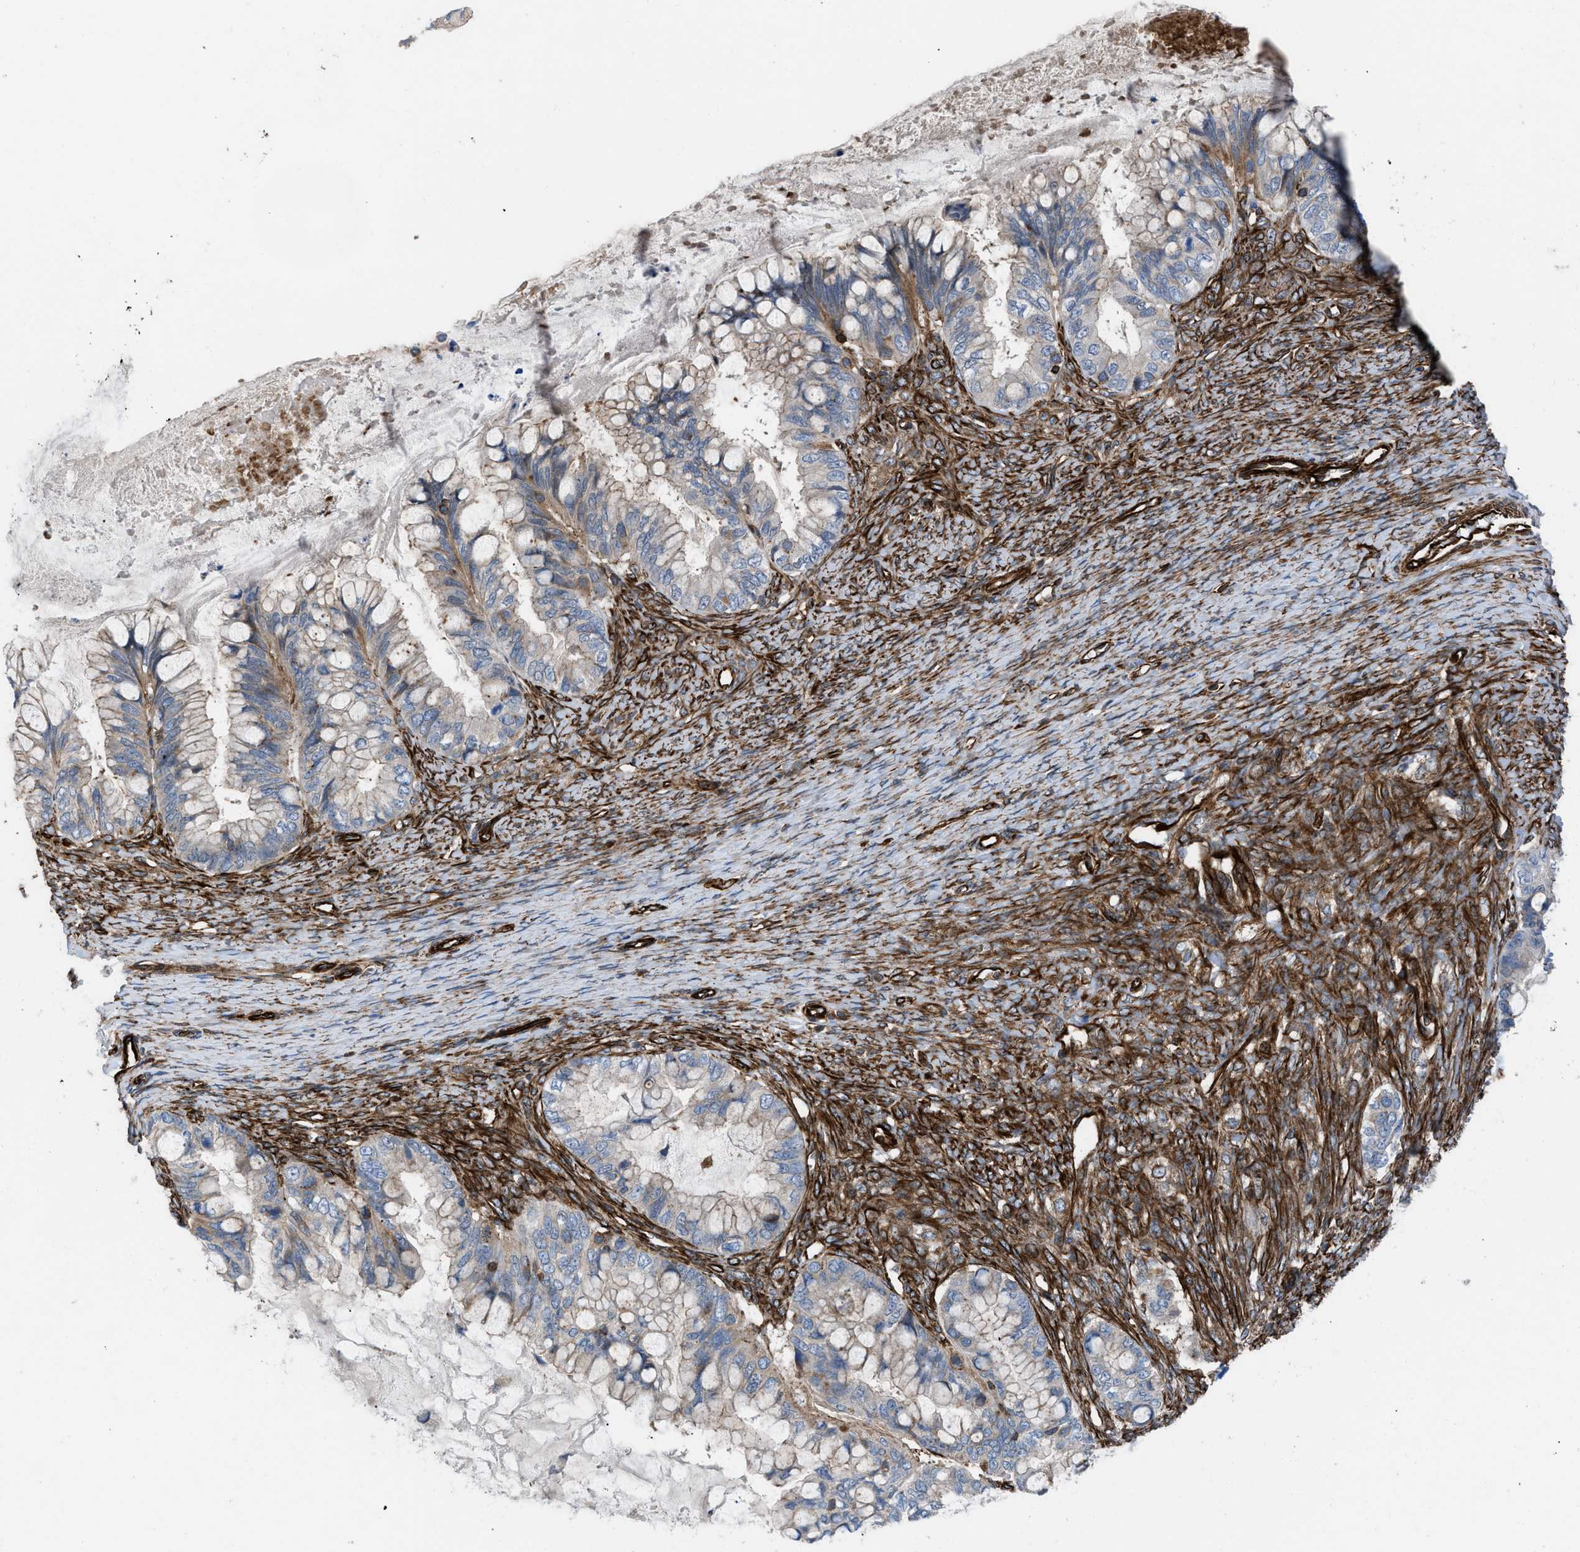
{"staining": {"intensity": "weak", "quantity": "25%-75%", "location": "cytoplasmic/membranous"}, "tissue": "ovarian cancer", "cell_type": "Tumor cells", "image_type": "cancer", "snomed": [{"axis": "morphology", "description": "Cystadenocarcinoma, mucinous, NOS"}, {"axis": "topography", "description": "Ovary"}], "caption": "Protein expression analysis of human ovarian mucinous cystadenocarcinoma reveals weak cytoplasmic/membranous staining in approximately 25%-75% of tumor cells.", "gene": "PTPRE", "patient": {"sex": "female", "age": 80}}